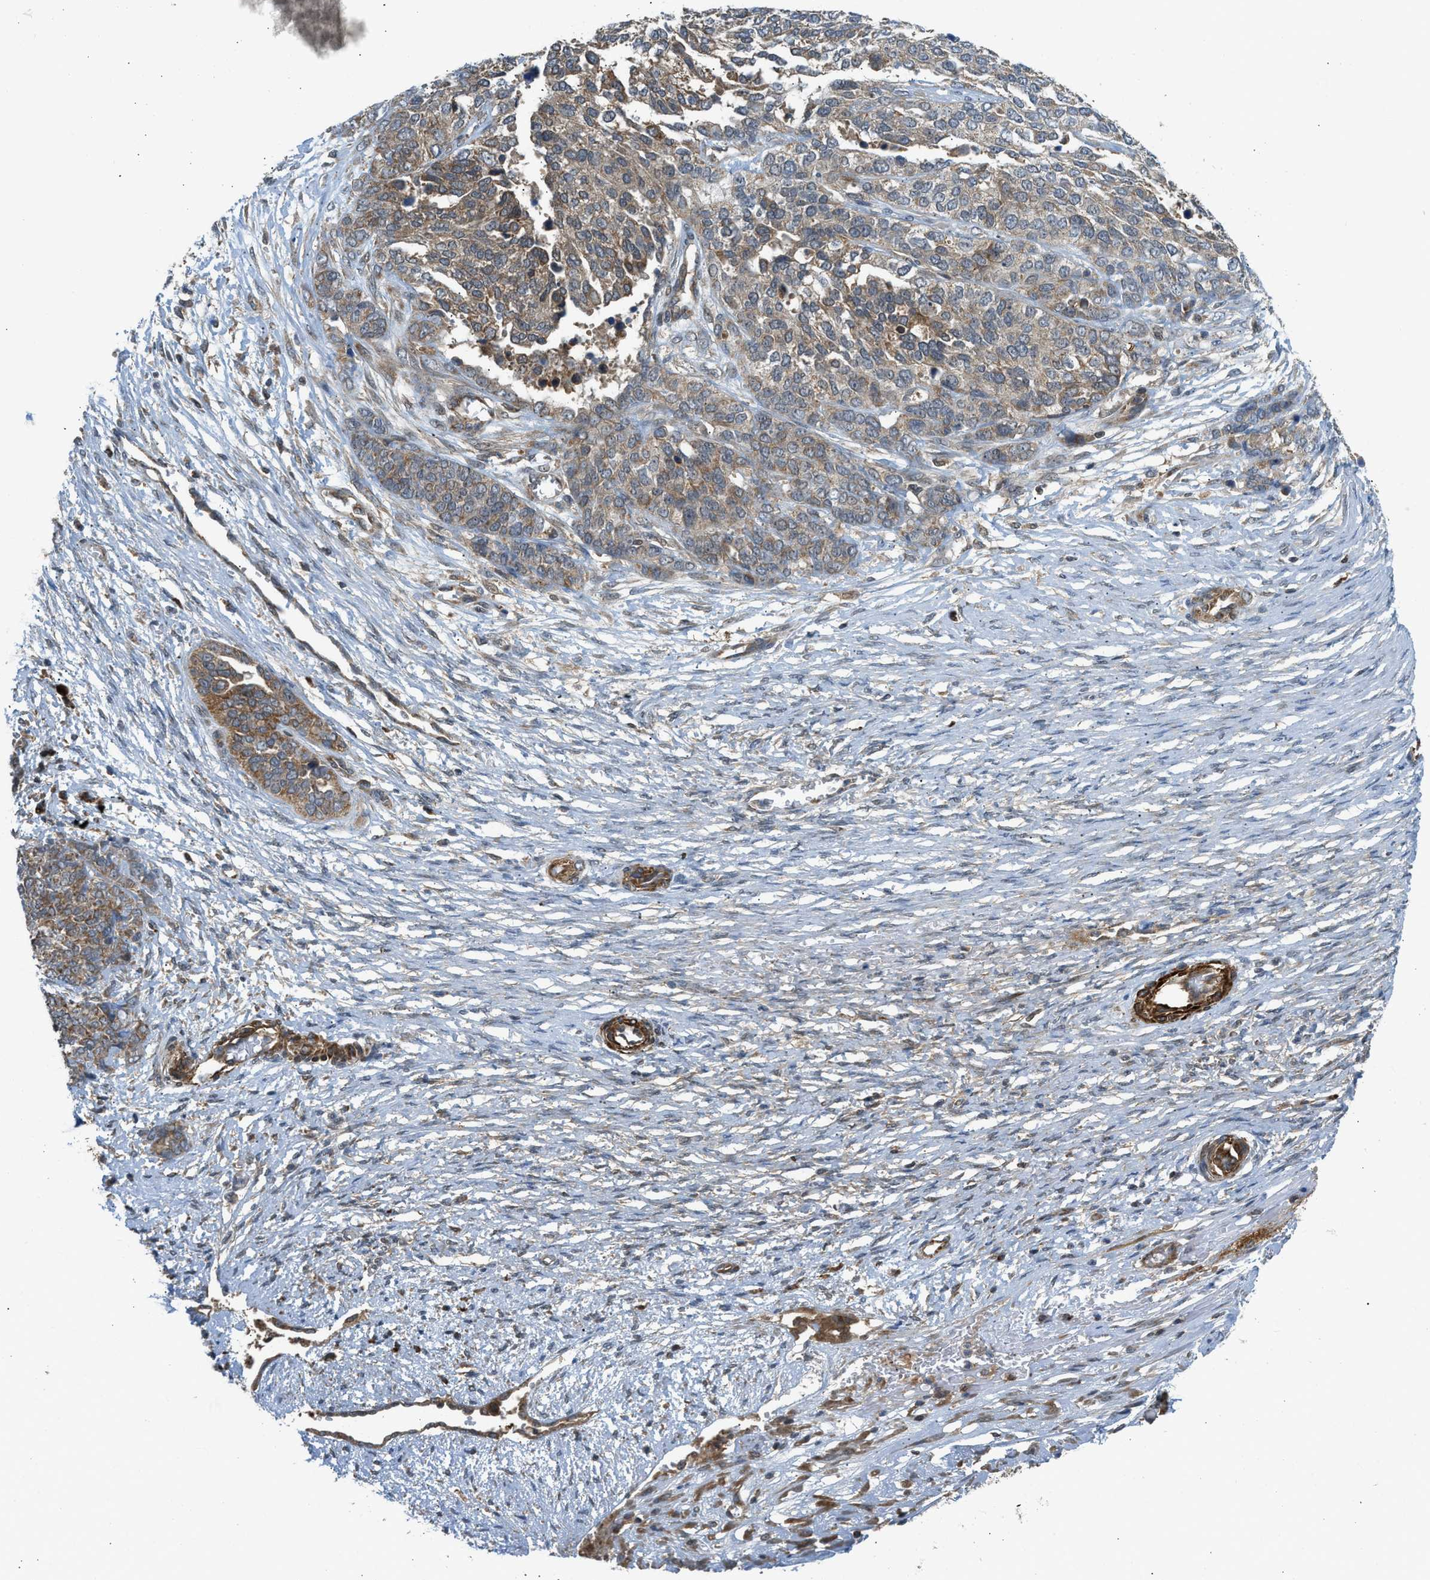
{"staining": {"intensity": "moderate", "quantity": "25%-75%", "location": "cytoplasmic/membranous"}, "tissue": "ovarian cancer", "cell_type": "Tumor cells", "image_type": "cancer", "snomed": [{"axis": "morphology", "description": "Cystadenocarcinoma, serous, NOS"}, {"axis": "topography", "description": "Ovary"}], "caption": "Serous cystadenocarcinoma (ovarian) tissue displays moderate cytoplasmic/membranous positivity in about 25%-75% of tumor cells", "gene": "SESN2", "patient": {"sex": "female", "age": 44}}